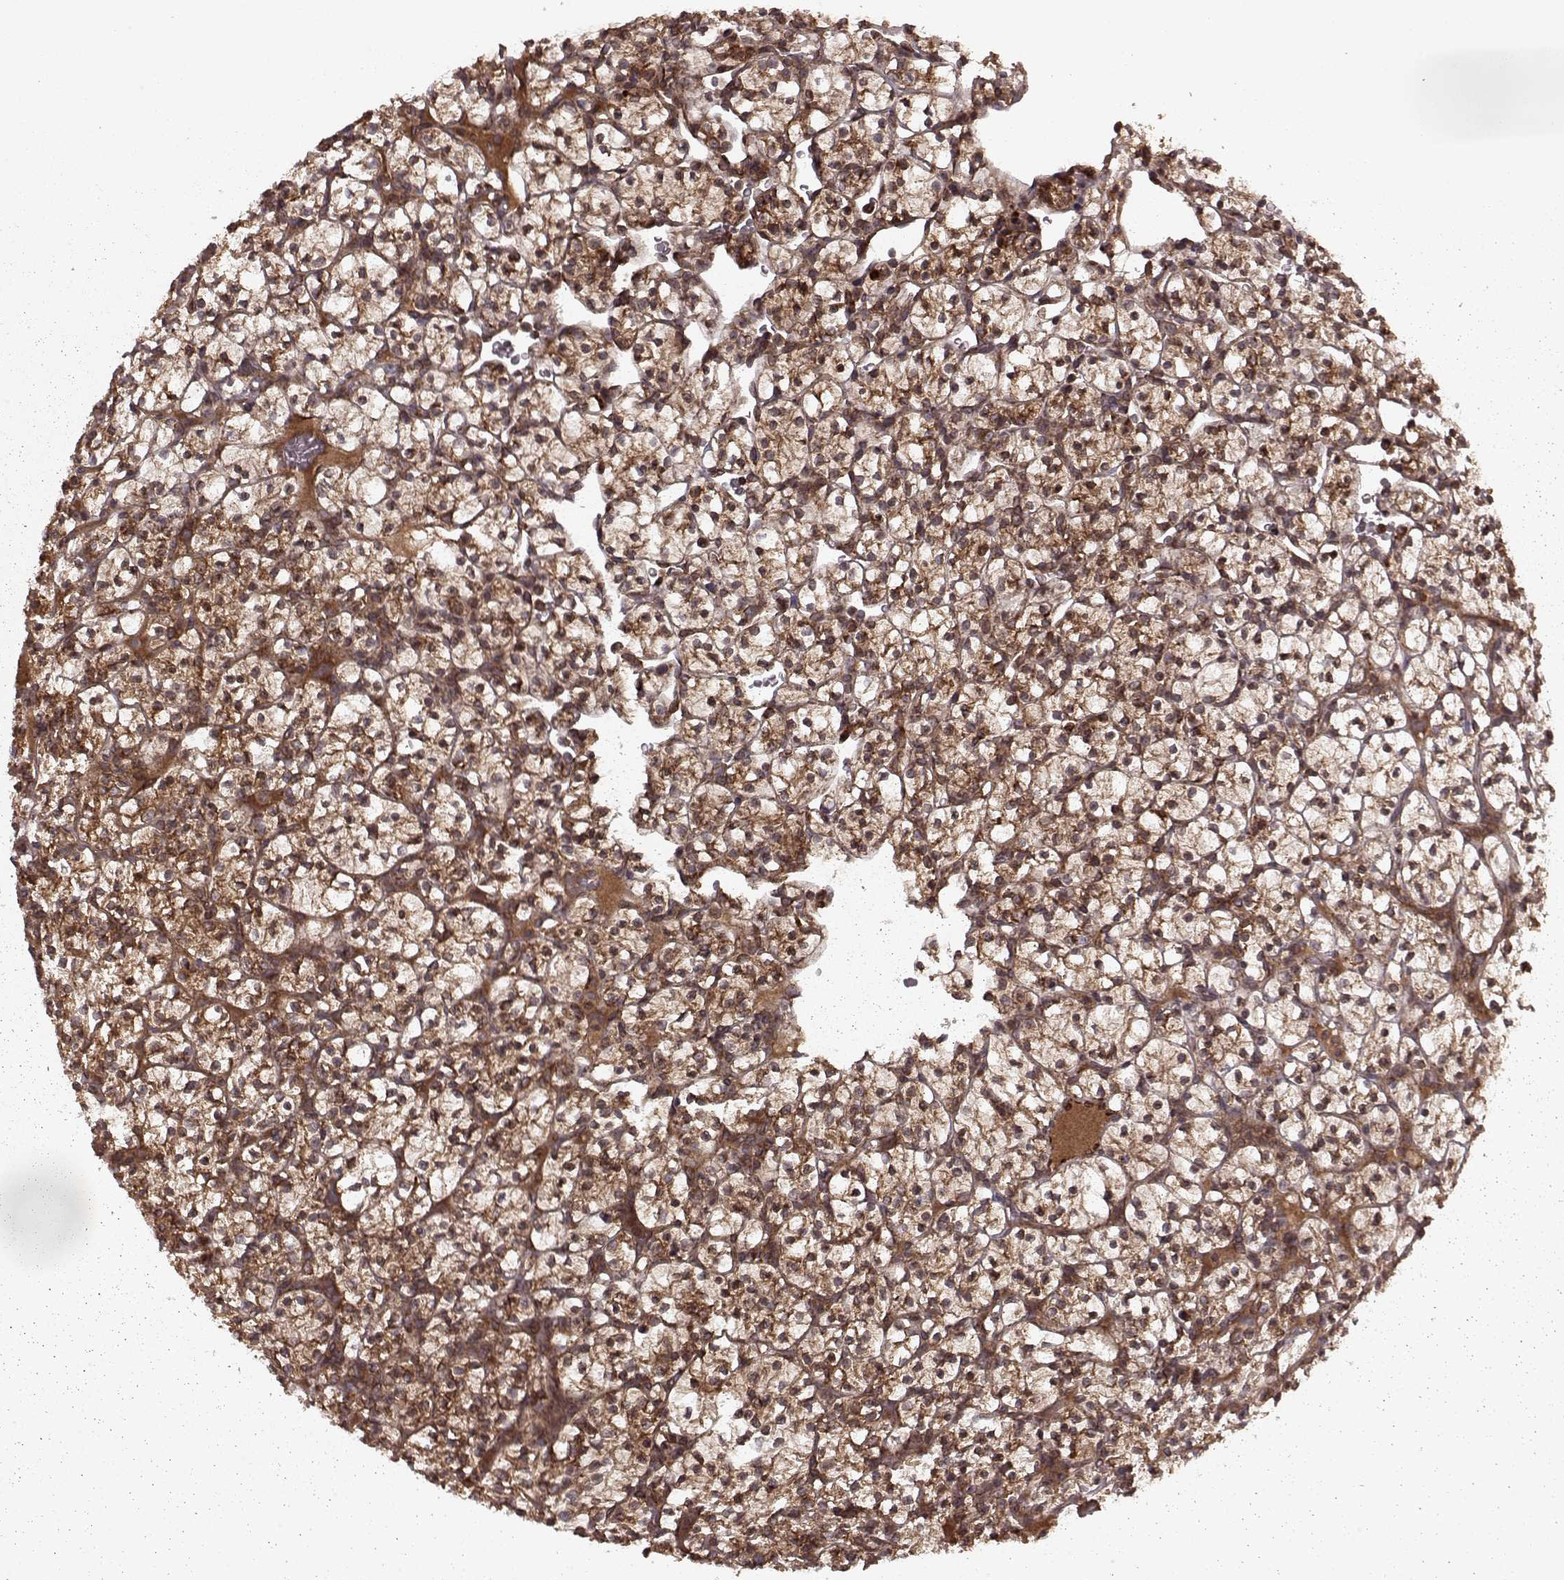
{"staining": {"intensity": "strong", "quantity": ">75%", "location": "cytoplasmic/membranous"}, "tissue": "renal cancer", "cell_type": "Tumor cells", "image_type": "cancer", "snomed": [{"axis": "morphology", "description": "Adenocarcinoma, NOS"}, {"axis": "topography", "description": "Kidney"}], "caption": "Protein staining demonstrates strong cytoplasmic/membranous staining in about >75% of tumor cells in adenocarcinoma (renal). Nuclei are stained in blue.", "gene": "AGPAT1", "patient": {"sex": "female", "age": 89}}